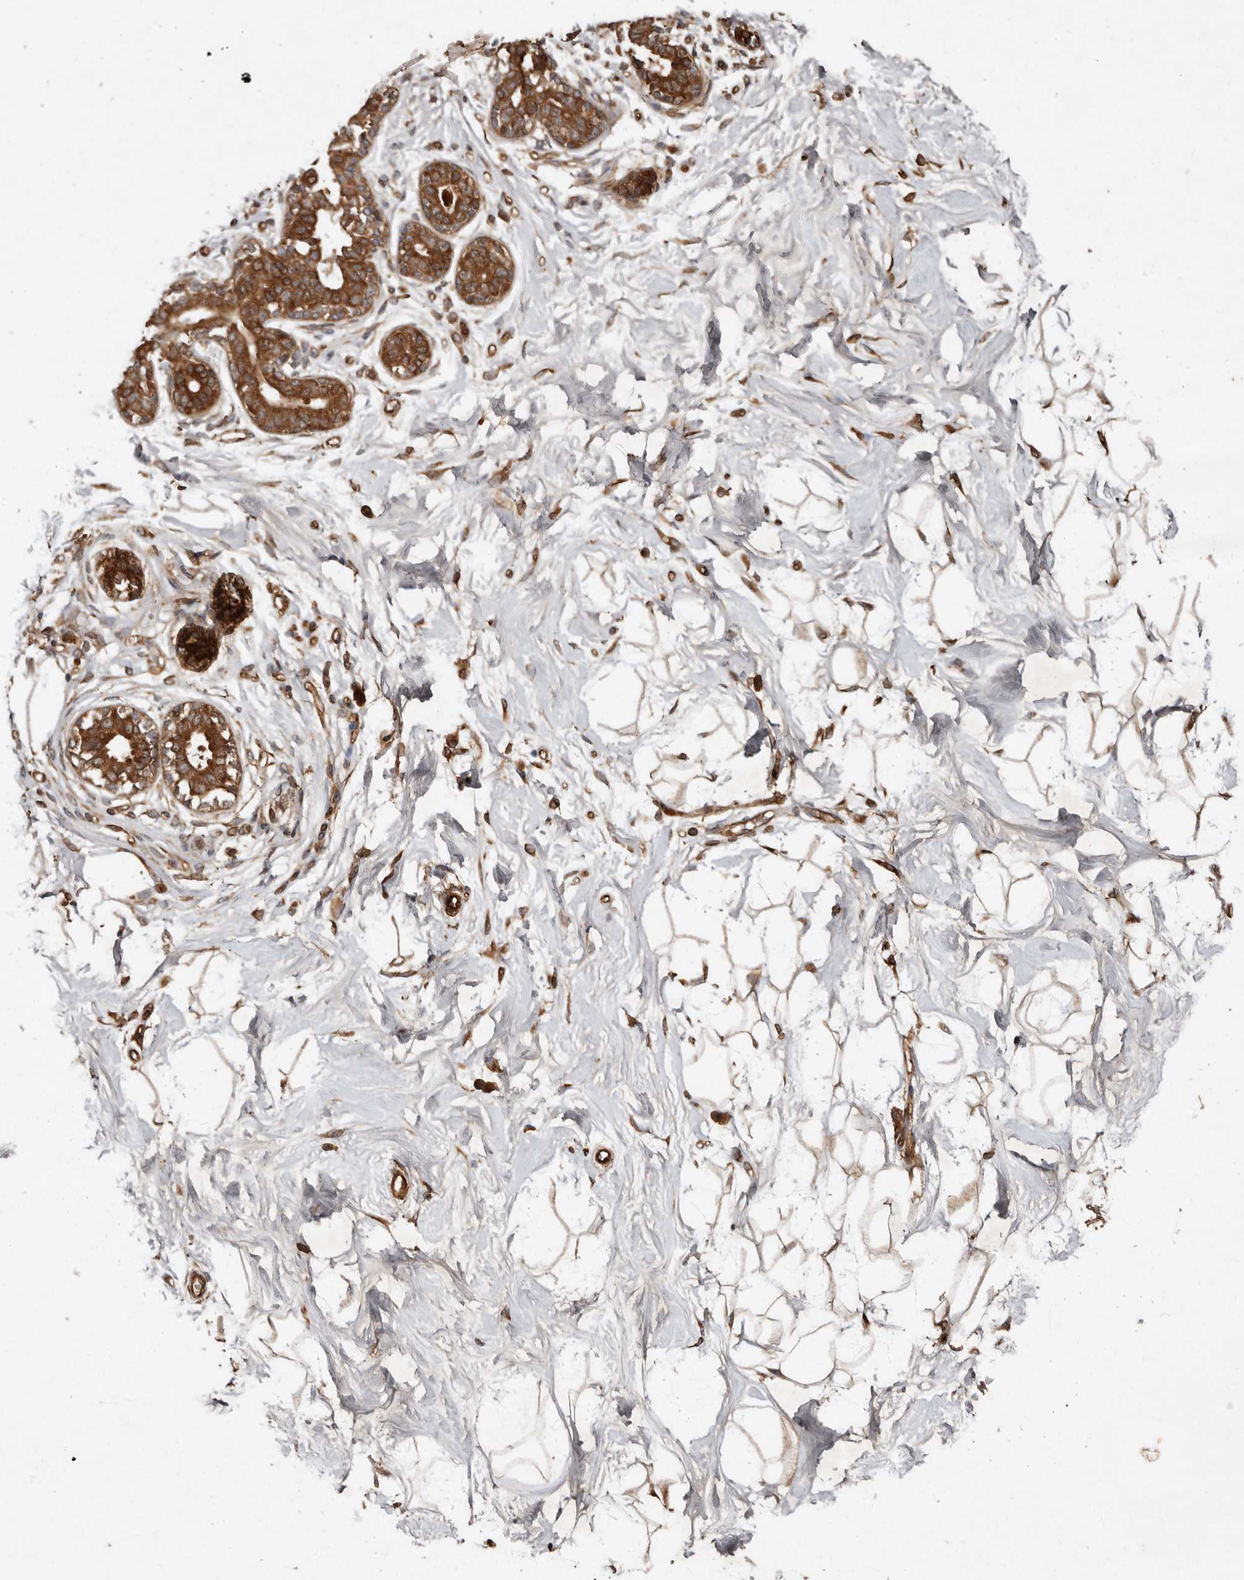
{"staining": {"intensity": "moderate", "quantity": ">75%", "location": "cytoplasmic/membranous"}, "tissue": "breast", "cell_type": "Adipocytes", "image_type": "normal", "snomed": [{"axis": "morphology", "description": "Normal tissue, NOS"}, {"axis": "topography", "description": "Breast"}], "caption": "Immunohistochemical staining of benign breast exhibits medium levels of moderate cytoplasmic/membranous staining in approximately >75% of adipocytes. (DAB IHC with brightfield microscopy, high magnification).", "gene": "STK36", "patient": {"sex": "female", "age": 45}}